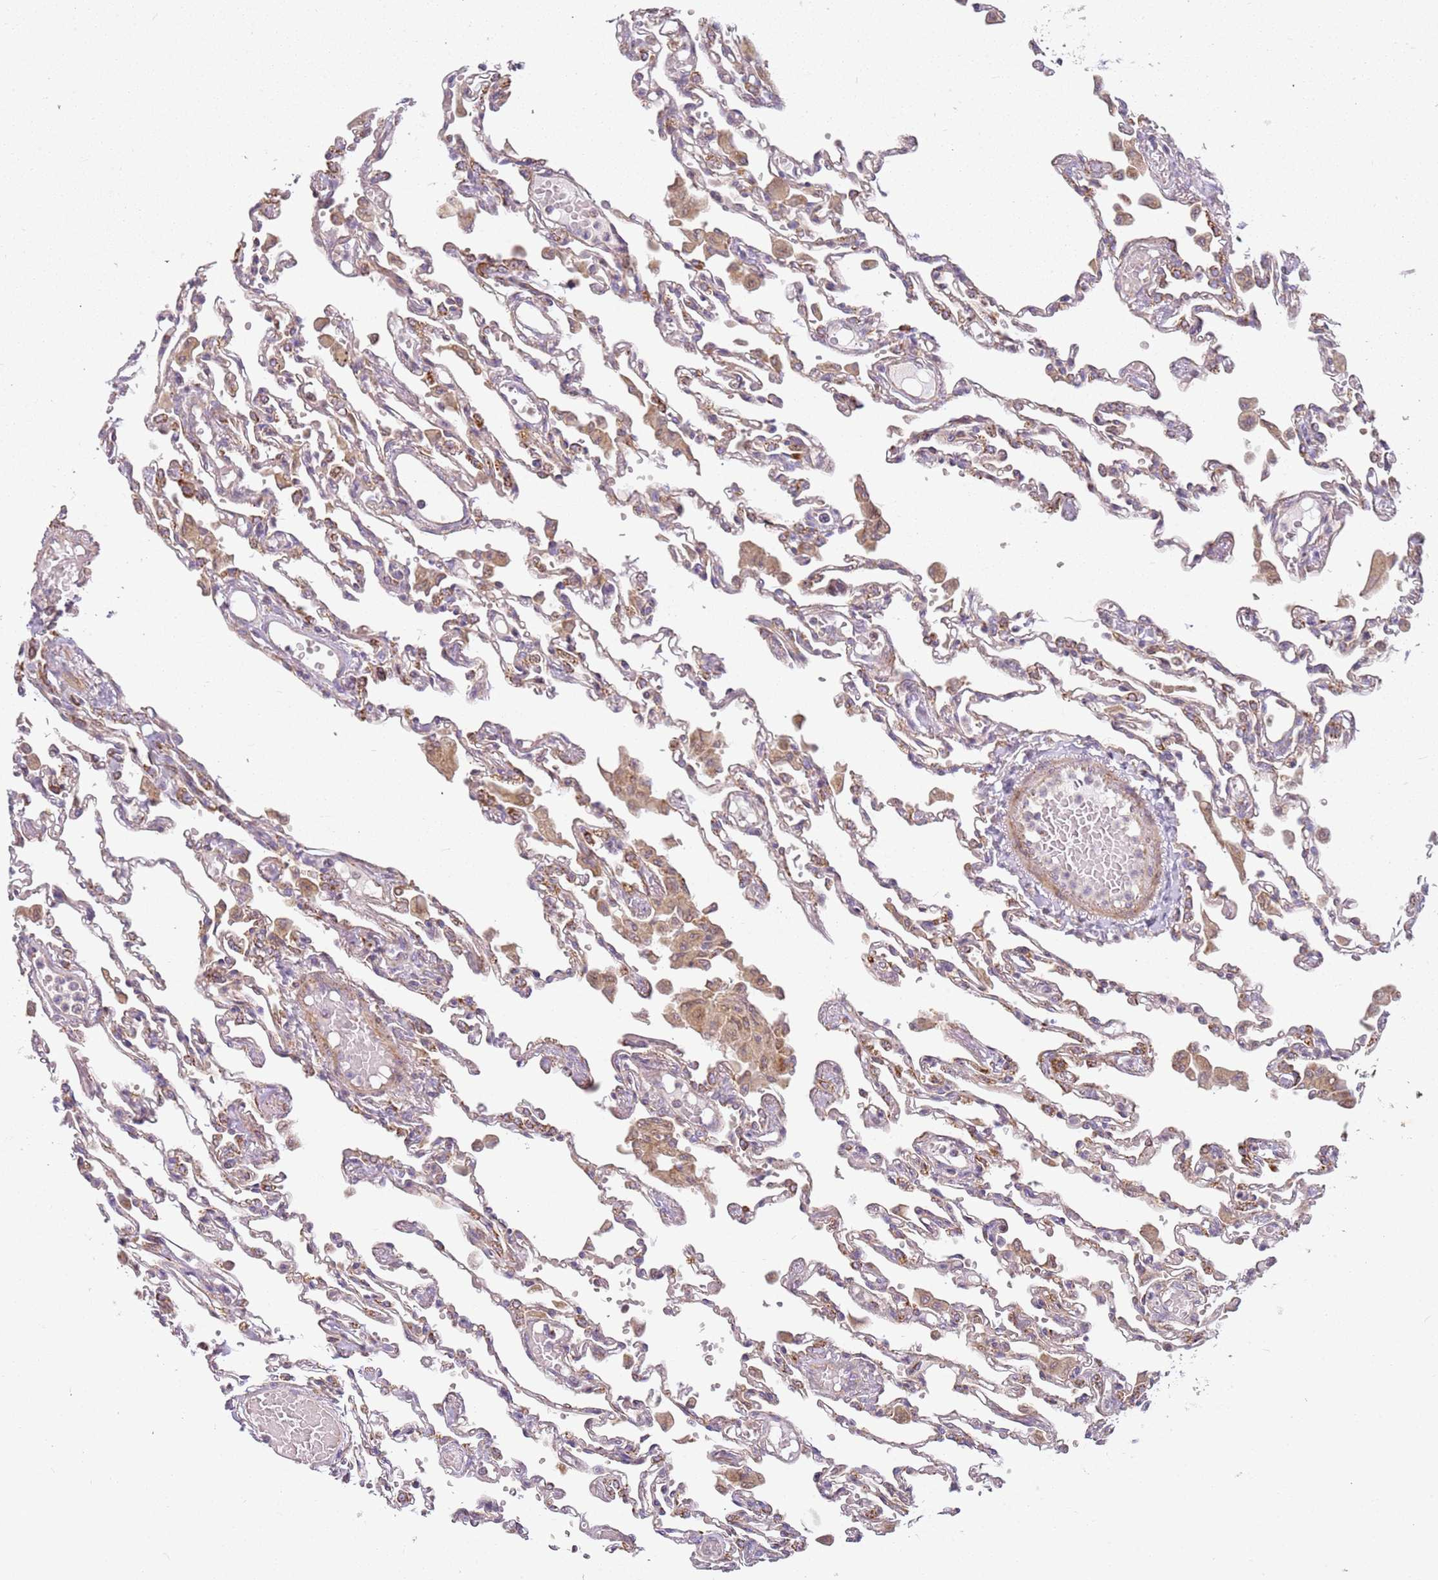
{"staining": {"intensity": "weak", "quantity": "<25%", "location": "cytoplasmic/membranous"}, "tissue": "lung", "cell_type": "Alveolar cells", "image_type": "normal", "snomed": [{"axis": "morphology", "description": "Normal tissue, NOS"}, {"axis": "topography", "description": "Bronchus"}, {"axis": "topography", "description": "Lung"}], "caption": "DAB (3,3'-diaminobenzidine) immunohistochemical staining of normal human lung demonstrates no significant positivity in alveolar cells. The staining is performed using DAB brown chromogen with nuclei counter-stained in using hematoxylin.", "gene": "TMEM200C", "patient": {"sex": "female", "age": 49}}